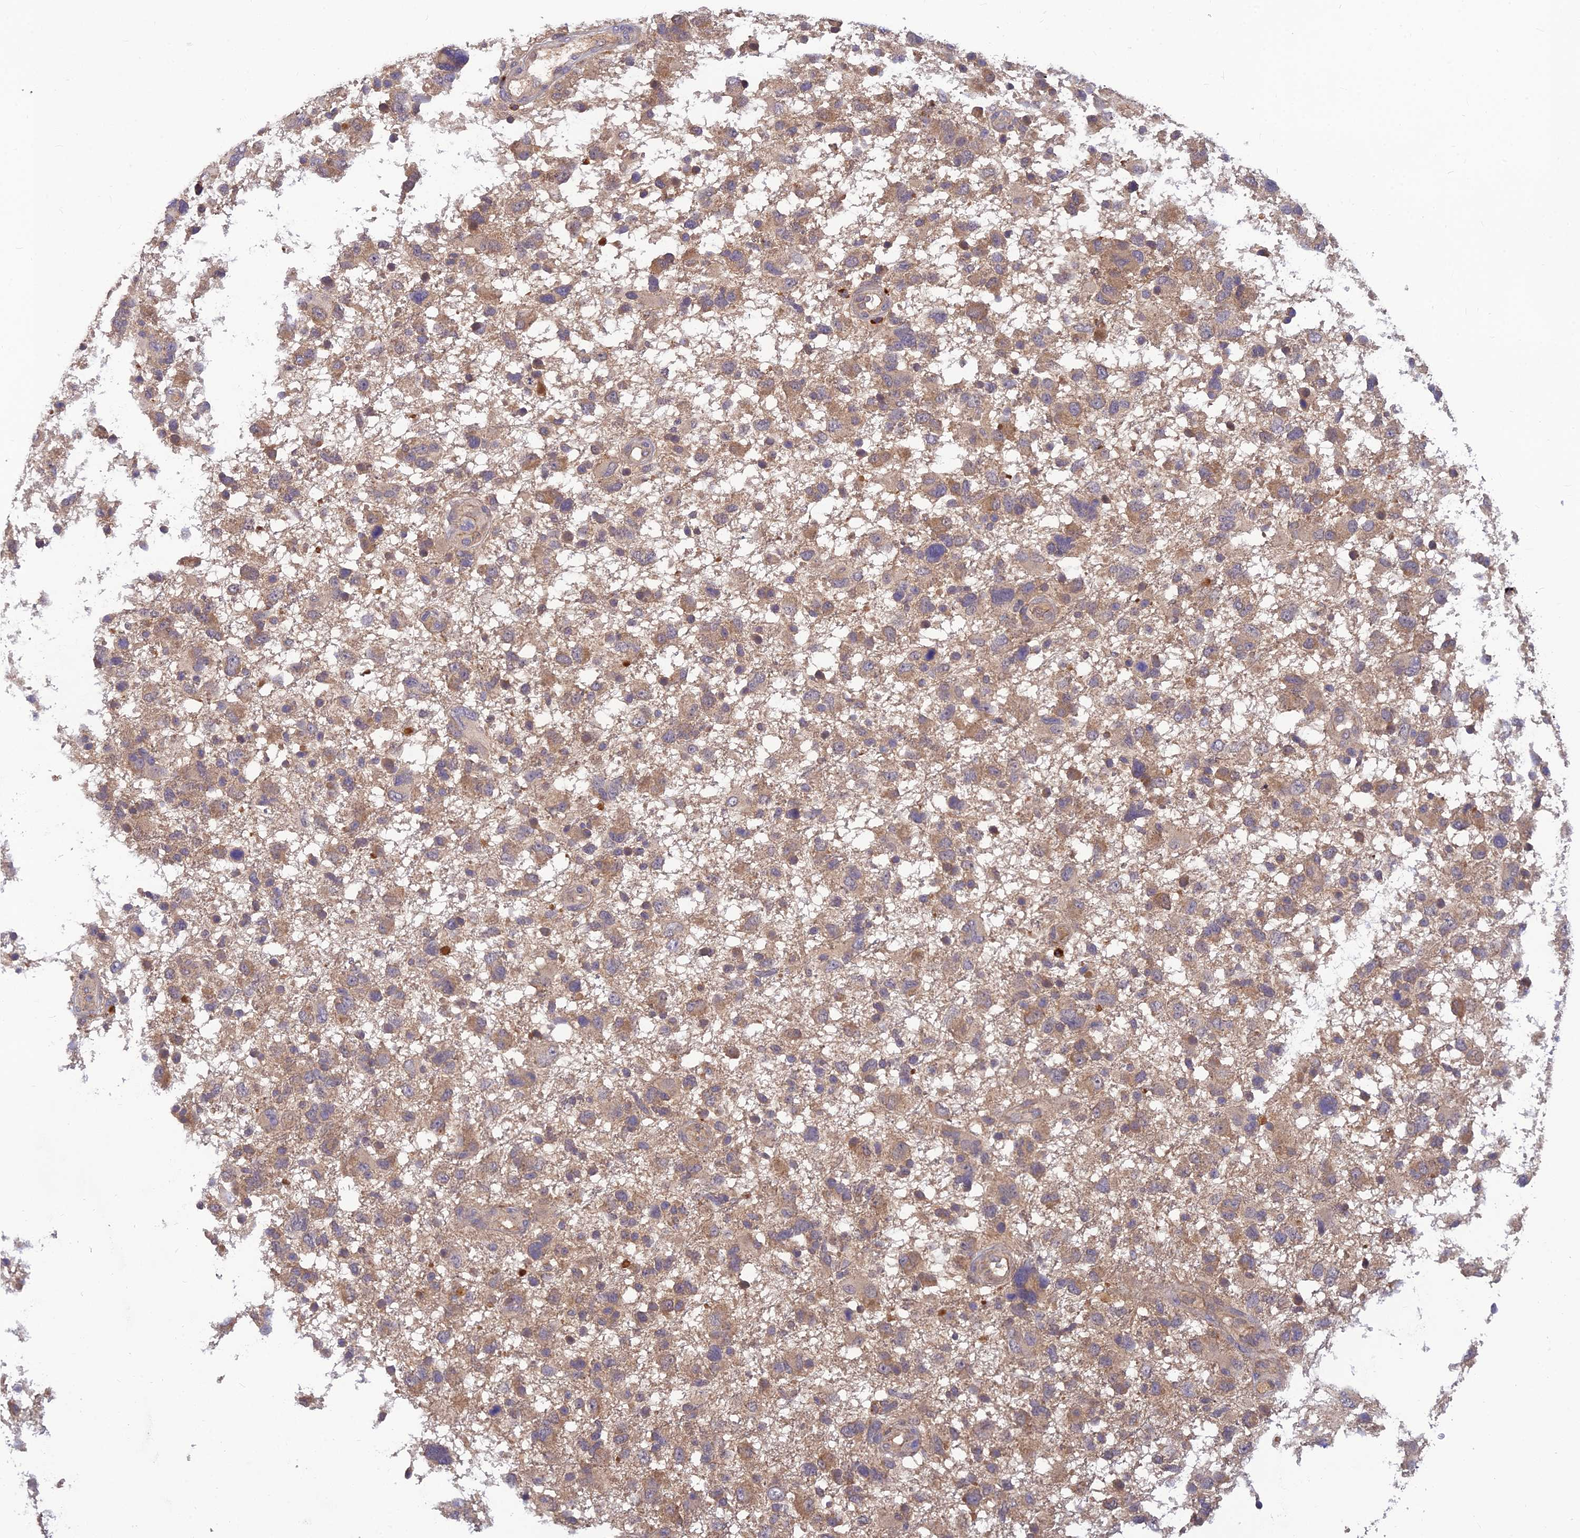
{"staining": {"intensity": "moderate", "quantity": "<25%", "location": "cytoplasmic/membranous"}, "tissue": "glioma", "cell_type": "Tumor cells", "image_type": "cancer", "snomed": [{"axis": "morphology", "description": "Glioma, malignant, High grade"}, {"axis": "topography", "description": "Brain"}], "caption": "This is an image of immunohistochemistry staining of glioma, which shows moderate expression in the cytoplasmic/membranous of tumor cells.", "gene": "FAM151B", "patient": {"sex": "male", "age": 61}}